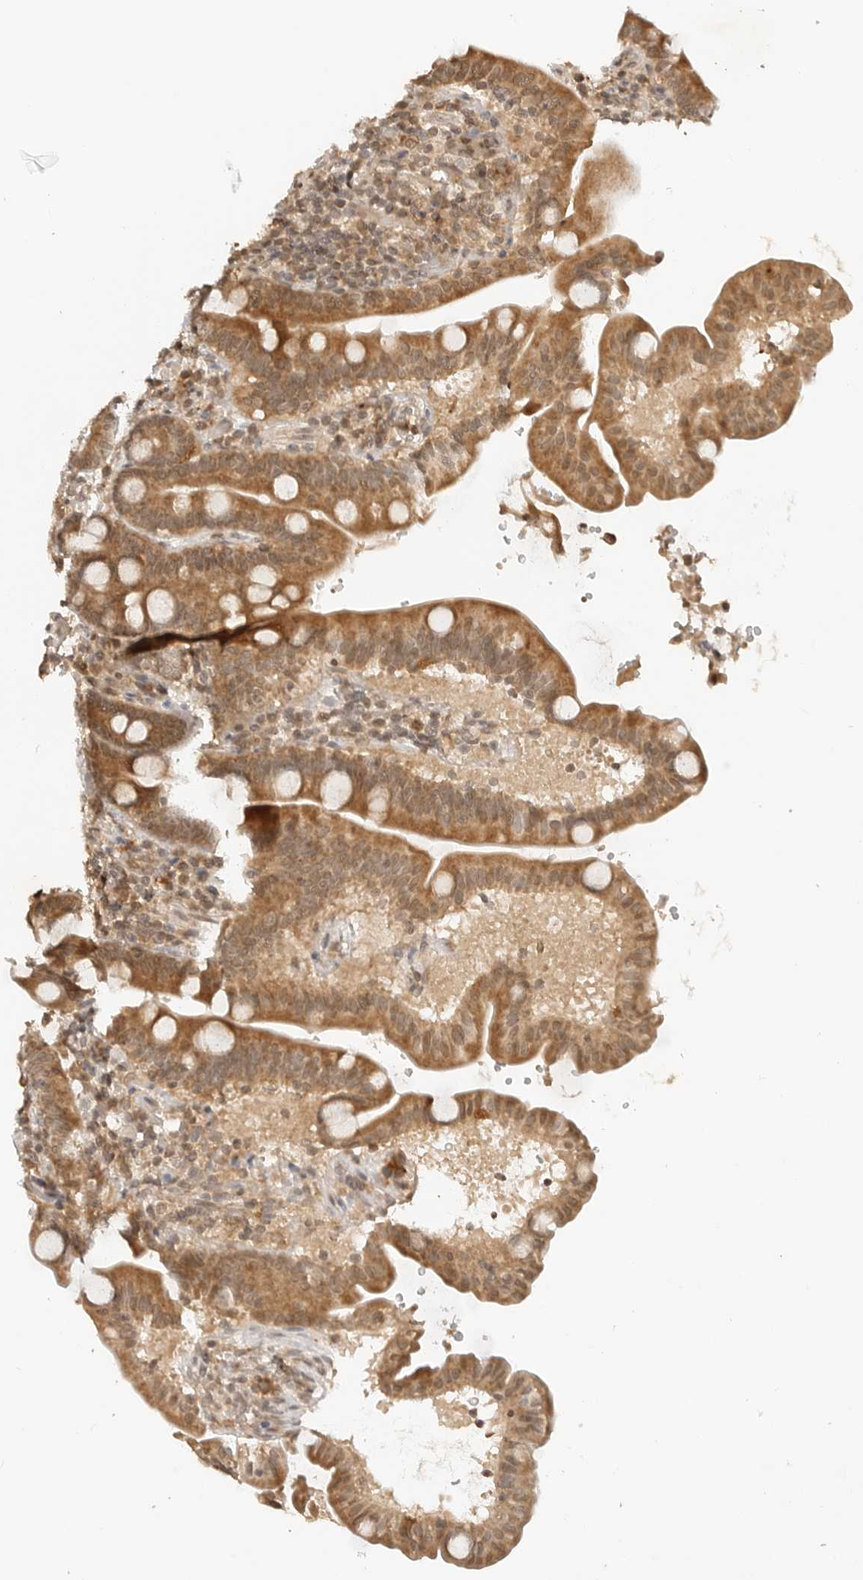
{"staining": {"intensity": "moderate", "quantity": ">75%", "location": "cytoplasmic/membranous,nuclear"}, "tissue": "duodenum", "cell_type": "Glandular cells", "image_type": "normal", "snomed": [{"axis": "morphology", "description": "Normal tissue, NOS"}, {"axis": "topography", "description": "Duodenum"}], "caption": "The immunohistochemical stain highlights moderate cytoplasmic/membranous,nuclear staining in glandular cells of normal duodenum.", "gene": "GPR34", "patient": {"sex": "male", "age": 54}}